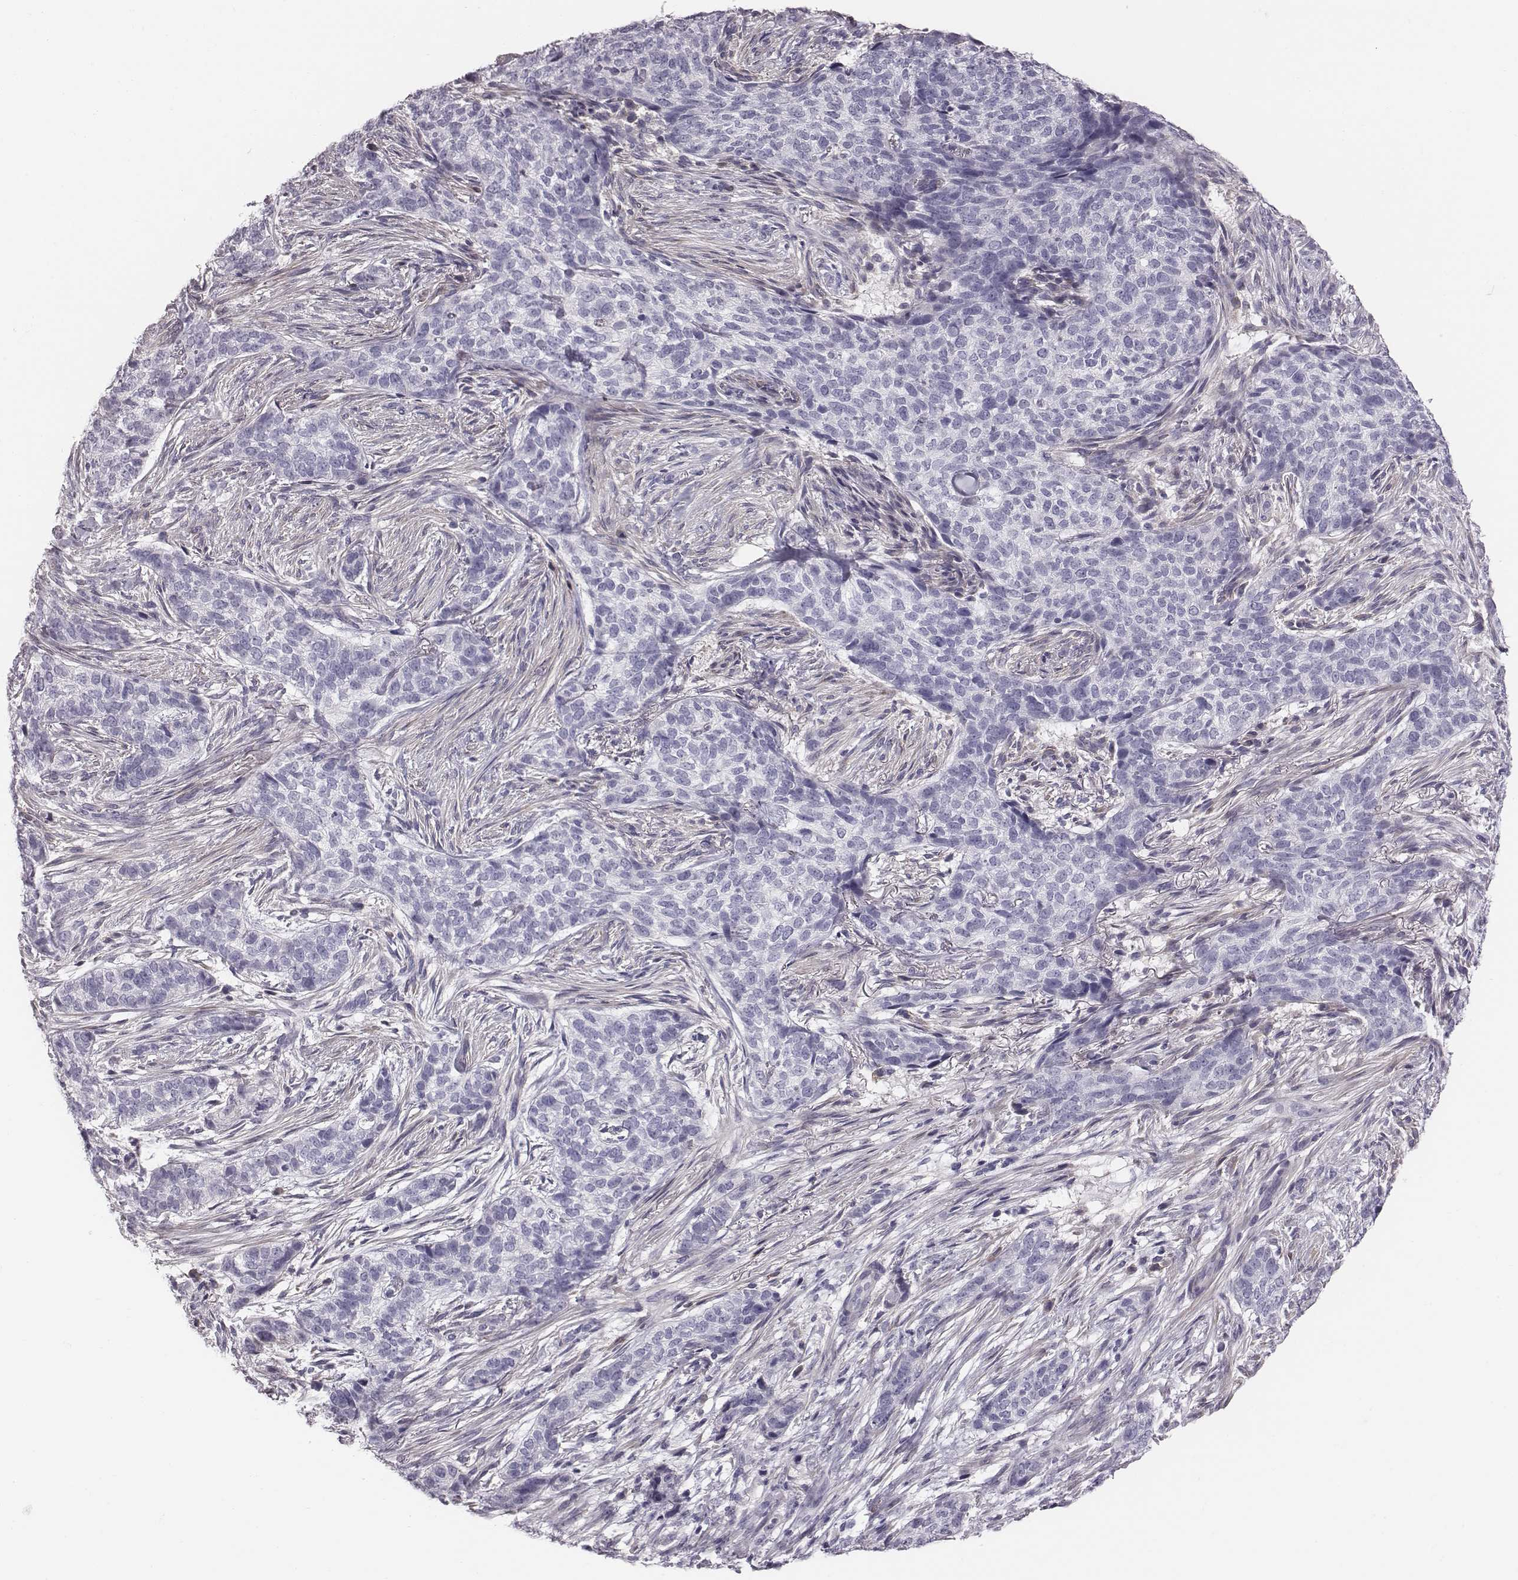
{"staining": {"intensity": "negative", "quantity": "none", "location": "none"}, "tissue": "skin cancer", "cell_type": "Tumor cells", "image_type": "cancer", "snomed": [{"axis": "morphology", "description": "Basal cell carcinoma"}, {"axis": "topography", "description": "Skin"}], "caption": "There is no significant staining in tumor cells of basal cell carcinoma (skin).", "gene": "CRISP1", "patient": {"sex": "female", "age": 69}}